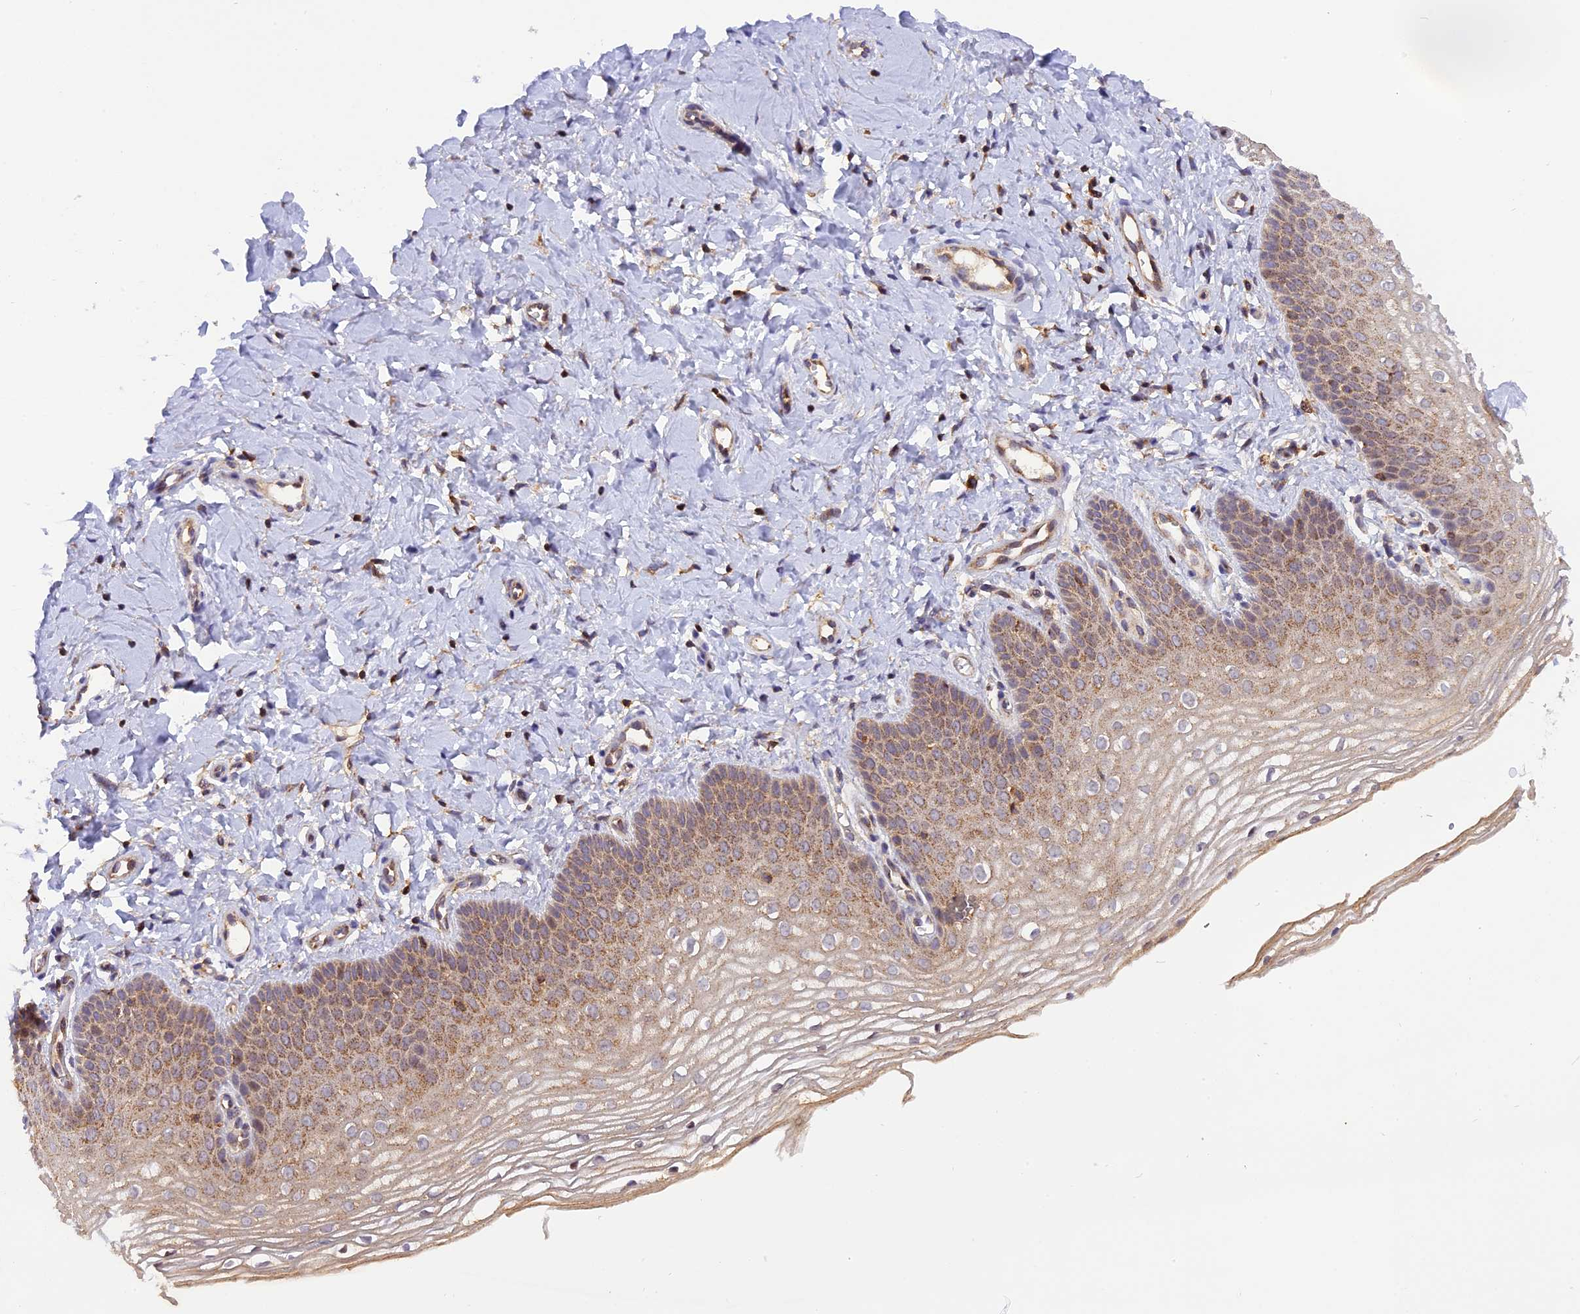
{"staining": {"intensity": "moderate", "quantity": ">75%", "location": "cytoplasmic/membranous"}, "tissue": "vagina", "cell_type": "Squamous epithelial cells", "image_type": "normal", "snomed": [{"axis": "morphology", "description": "Normal tissue, NOS"}, {"axis": "topography", "description": "Vagina"}], "caption": "Protein expression analysis of normal human vagina reveals moderate cytoplasmic/membranous positivity in about >75% of squamous epithelial cells.", "gene": "PEX3", "patient": {"sex": "female", "age": 68}}